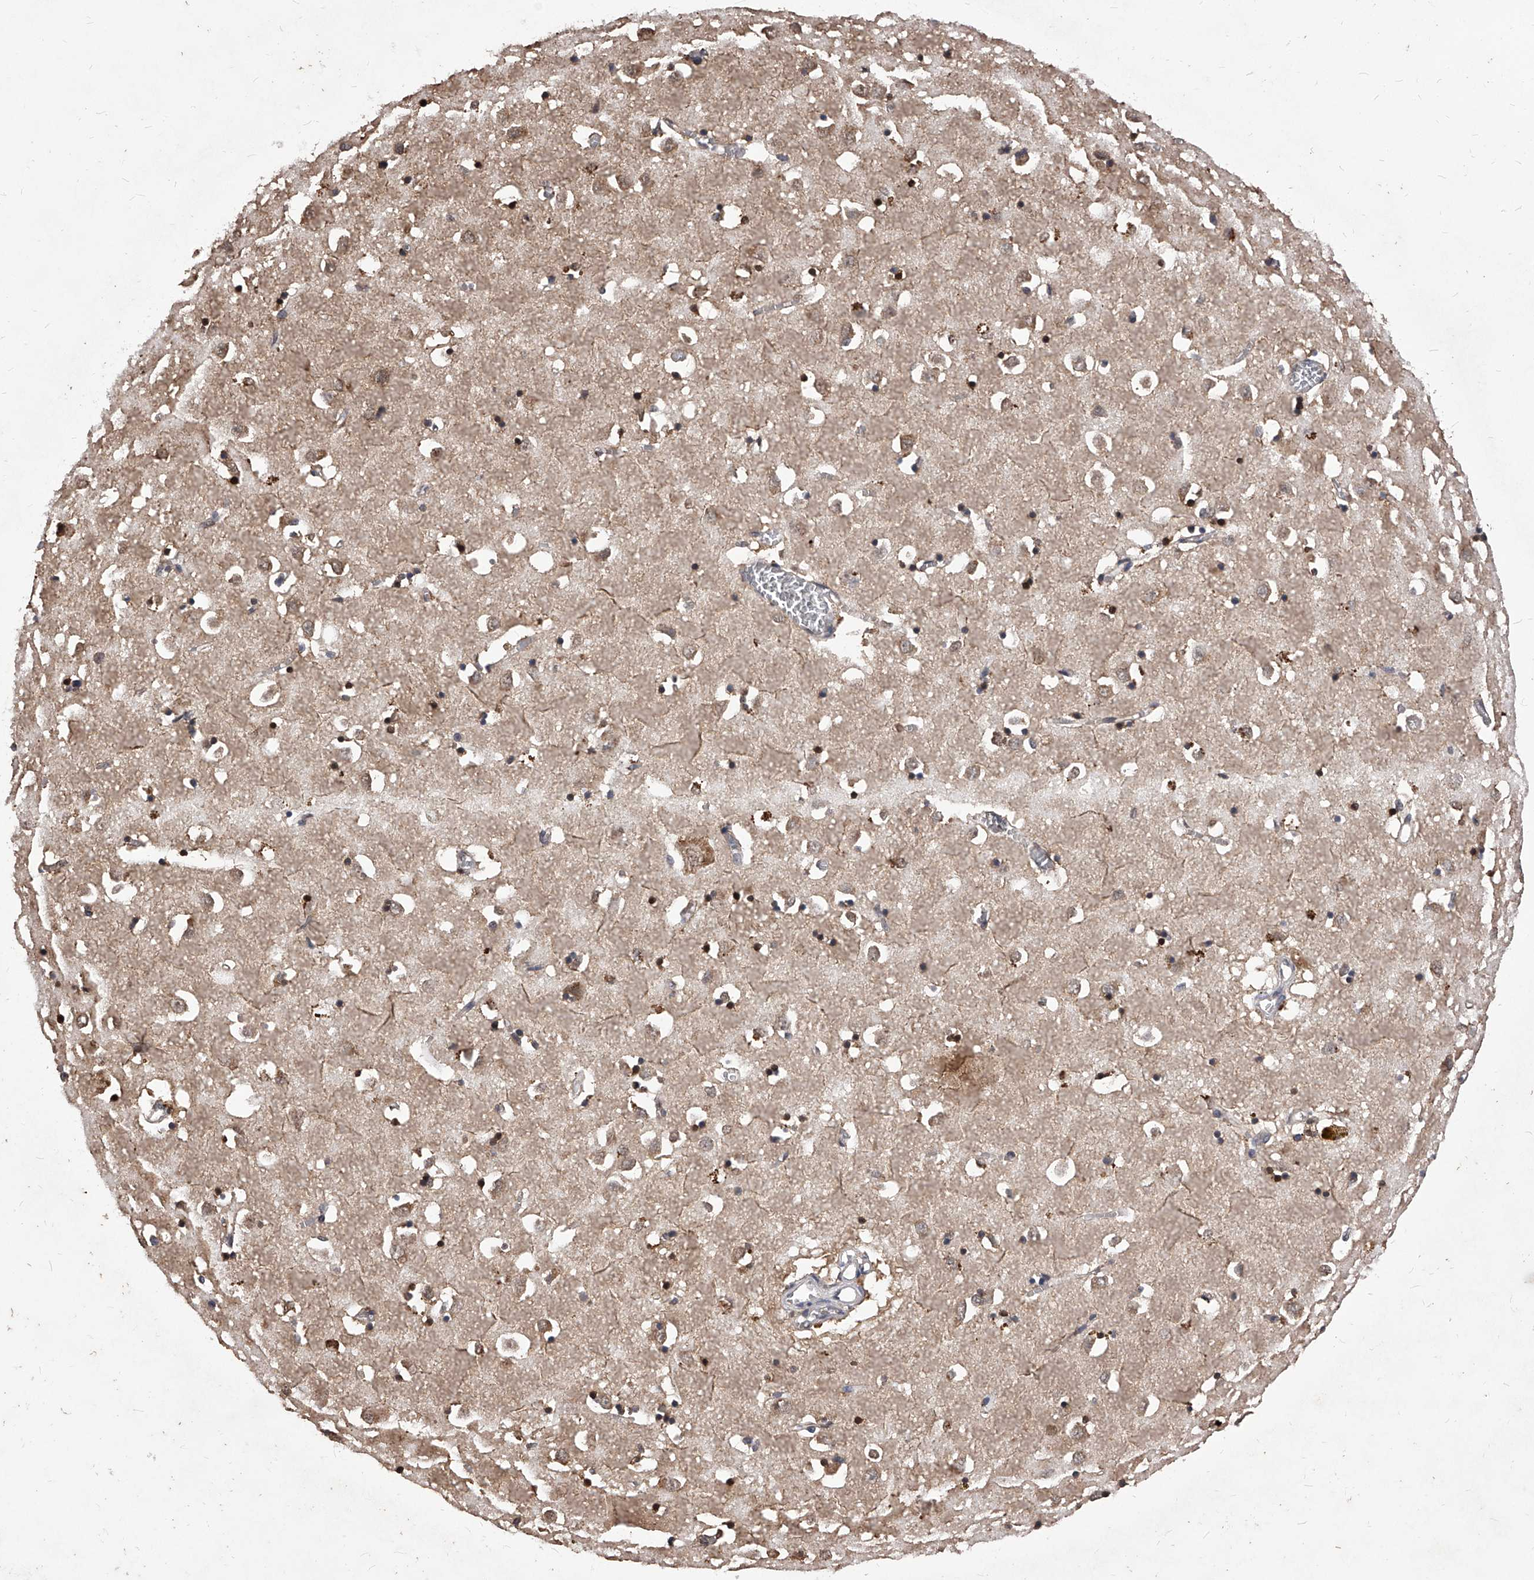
{"staining": {"intensity": "moderate", "quantity": "25%-75%", "location": "cytoplasmic/membranous,nuclear"}, "tissue": "caudate", "cell_type": "Glial cells", "image_type": "normal", "snomed": [{"axis": "morphology", "description": "Normal tissue, NOS"}, {"axis": "topography", "description": "Lateral ventricle wall"}], "caption": "A brown stain shows moderate cytoplasmic/membranous,nuclear staining of a protein in glial cells of normal human caudate.", "gene": "ID1", "patient": {"sex": "male", "age": 70}}